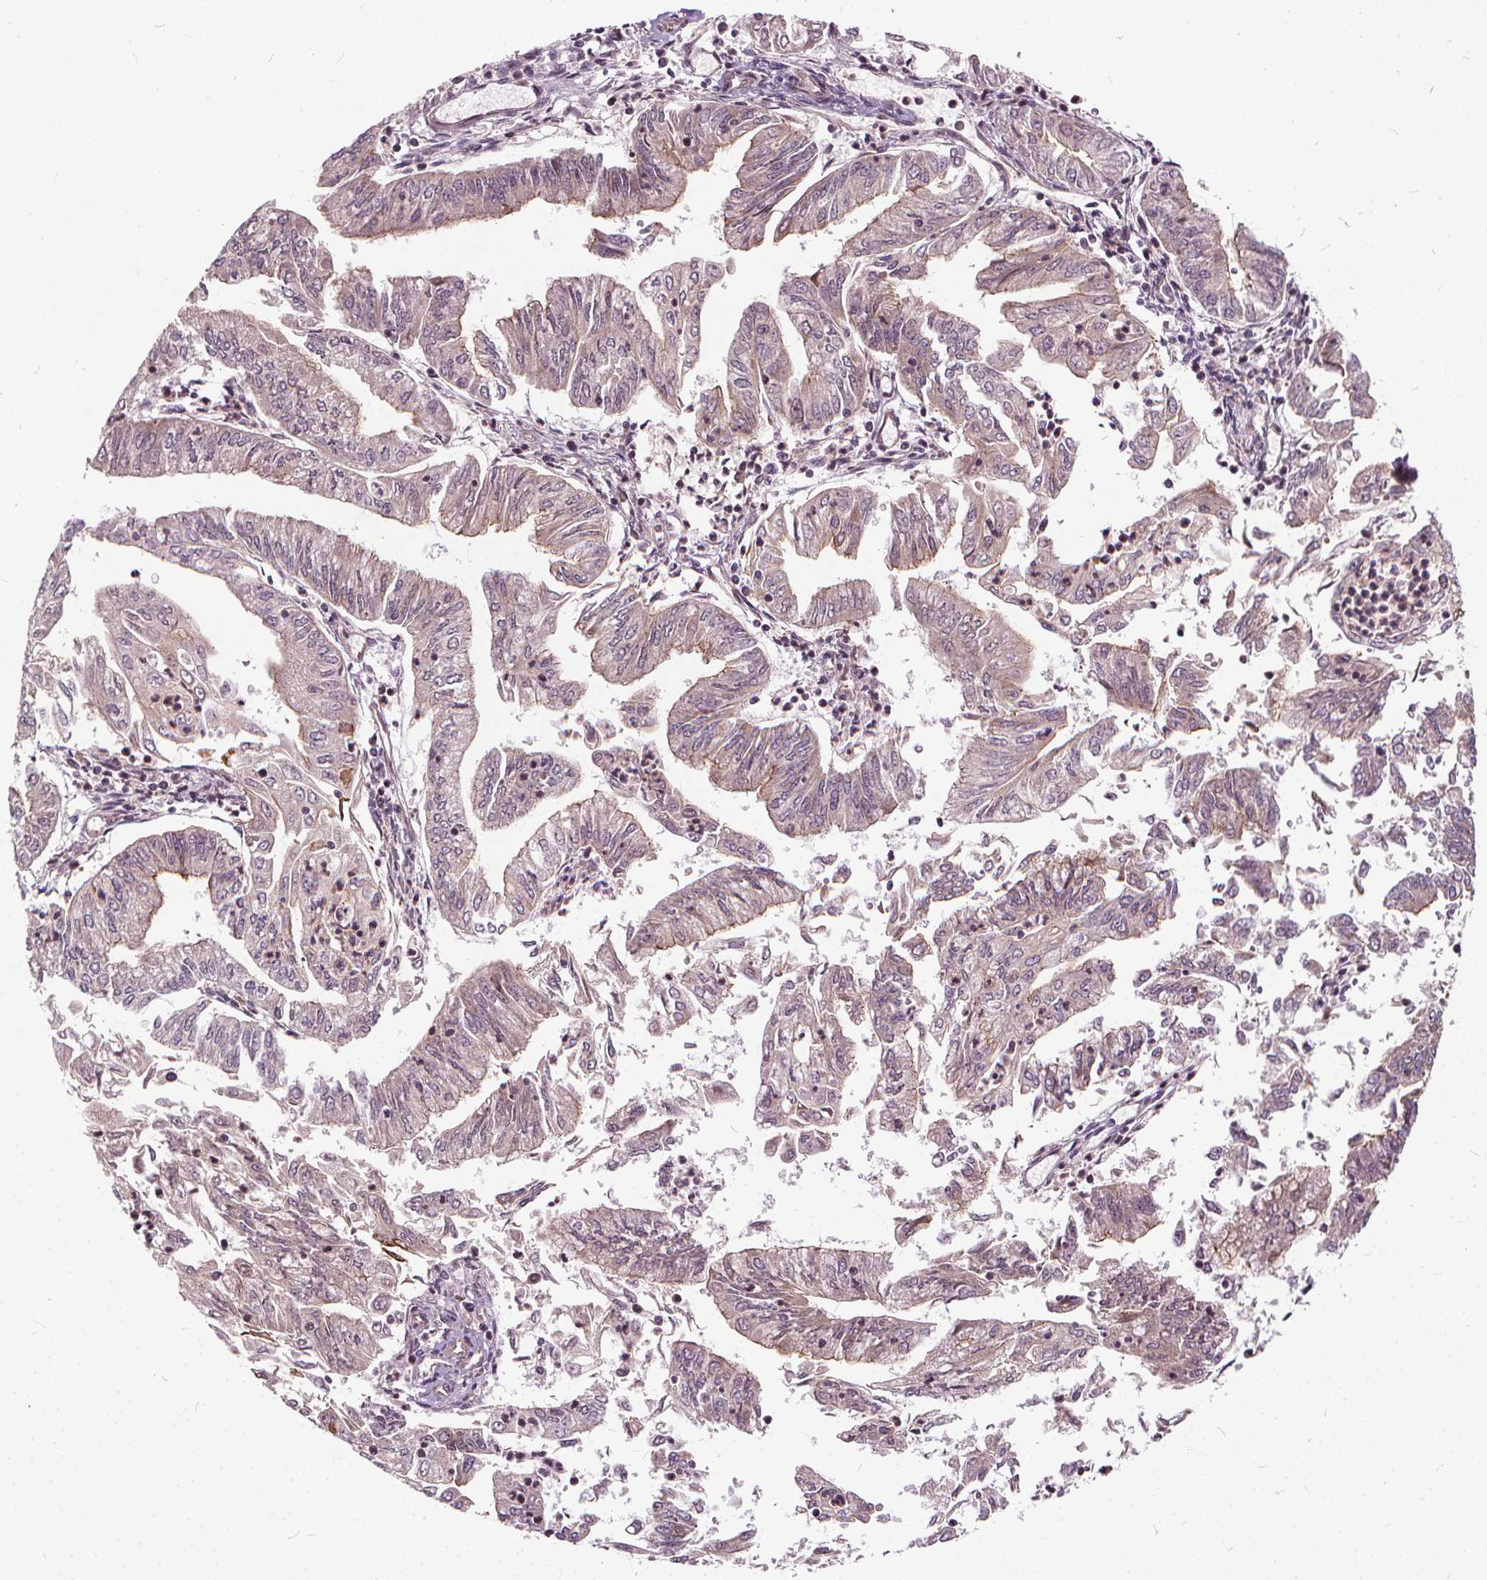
{"staining": {"intensity": "negative", "quantity": "none", "location": "none"}, "tissue": "endometrial cancer", "cell_type": "Tumor cells", "image_type": "cancer", "snomed": [{"axis": "morphology", "description": "Adenocarcinoma, NOS"}, {"axis": "topography", "description": "Endometrium"}], "caption": "An immunohistochemistry image of adenocarcinoma (endometrial) is shown. There is no staining in tumor cells of adenocarcinoma (endometrial). (DAB IHC with hematoxylin counter stain).", "gene": "INPP5E", "patient": {"sex": "female", "age": 55}}